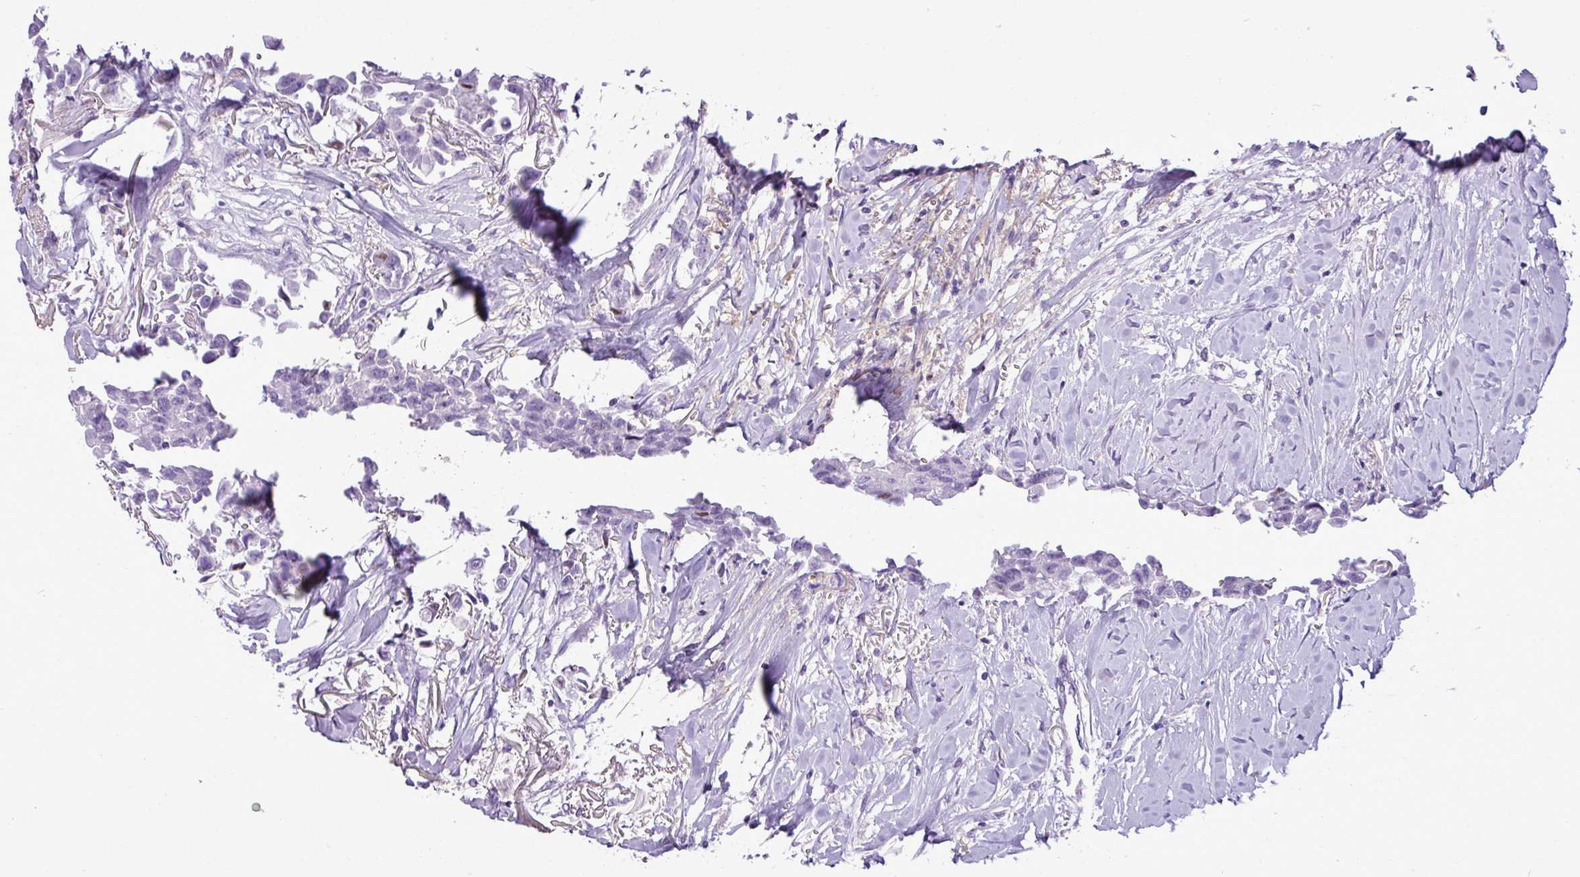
{"staining": {"intensity": "negative", "quantity": "none", "location": "none"}, "tissue": "breast cancer", "cell_type": "Tumor cells", "image_type": "cancer", "snomed": [{"axis": "morphology", "description": "Duct carcinoma"}, {"axis": "topography", "description": "Breast"}], "caption": "DAB (3,3'-diaminobenzidine) immunohistochemical staining of breast cancer exhibits no significant positivity in tumor cells.", "gene": "RBMXL2", "patient": {"sex": "female", "age": 80}}